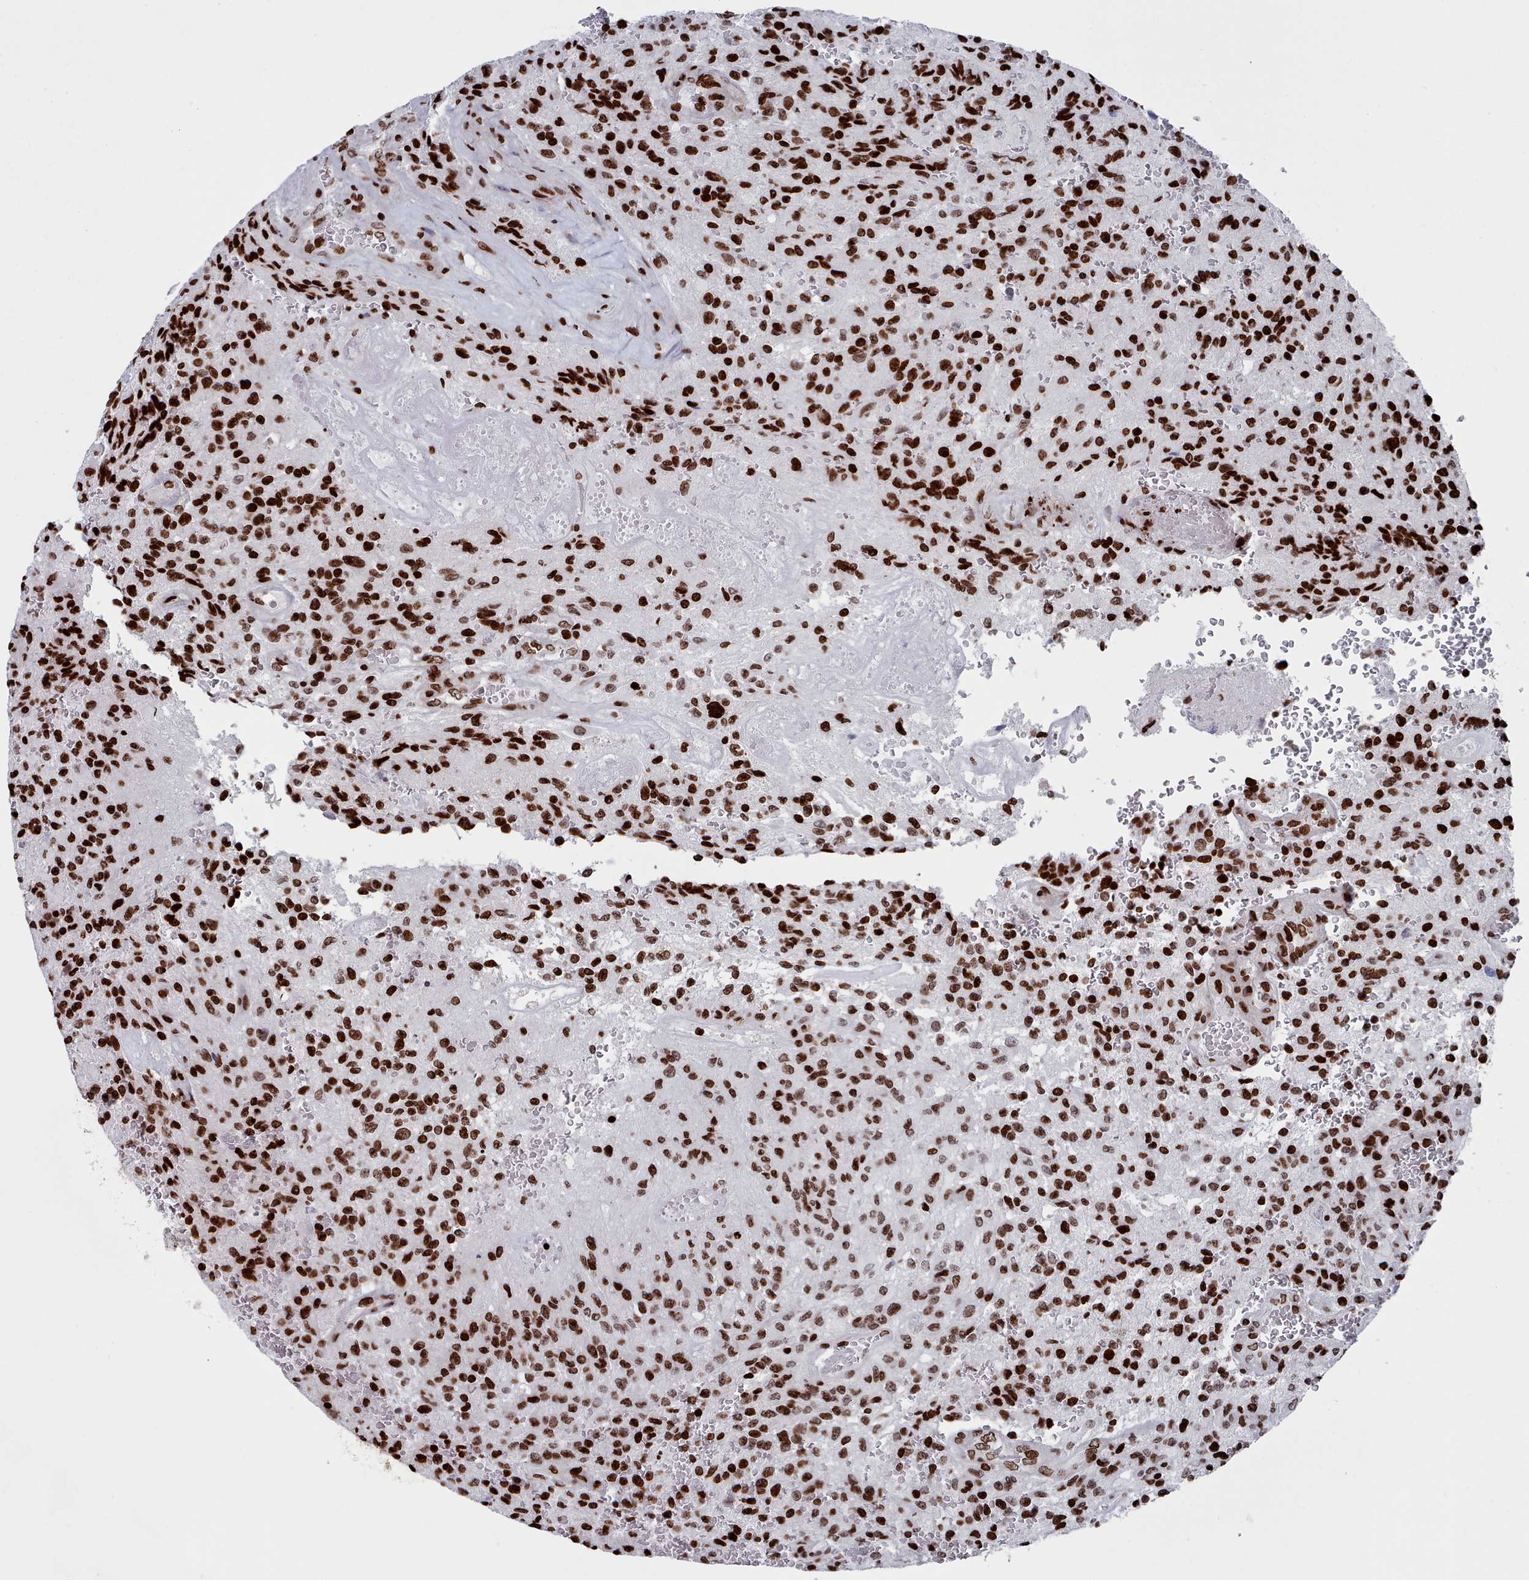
{"staining": {"intensity": "strong", "quantity": ">75%", "location": "nuclear"}, "tissue": "glioma", "cell_type": "Tumor cells", "image_type": "cancer", "snomed": [{"axis": "morphology", "description": "Normal tissue, NOS"}, {"axis": "morphology", "description": "Glioma, malignant, High grade"}, {"axis": "topography", "description": "Cerebral cortex"}], "caption": "A micrograph of malignant glioma (high-grade) stained for a protein reveals strong nuclear brown staining in tumor cells. (IHC, brightfield microscopy, high magnification).", "gene": "PCDHB12", "patient": {"sex": "male", "age": 56}}